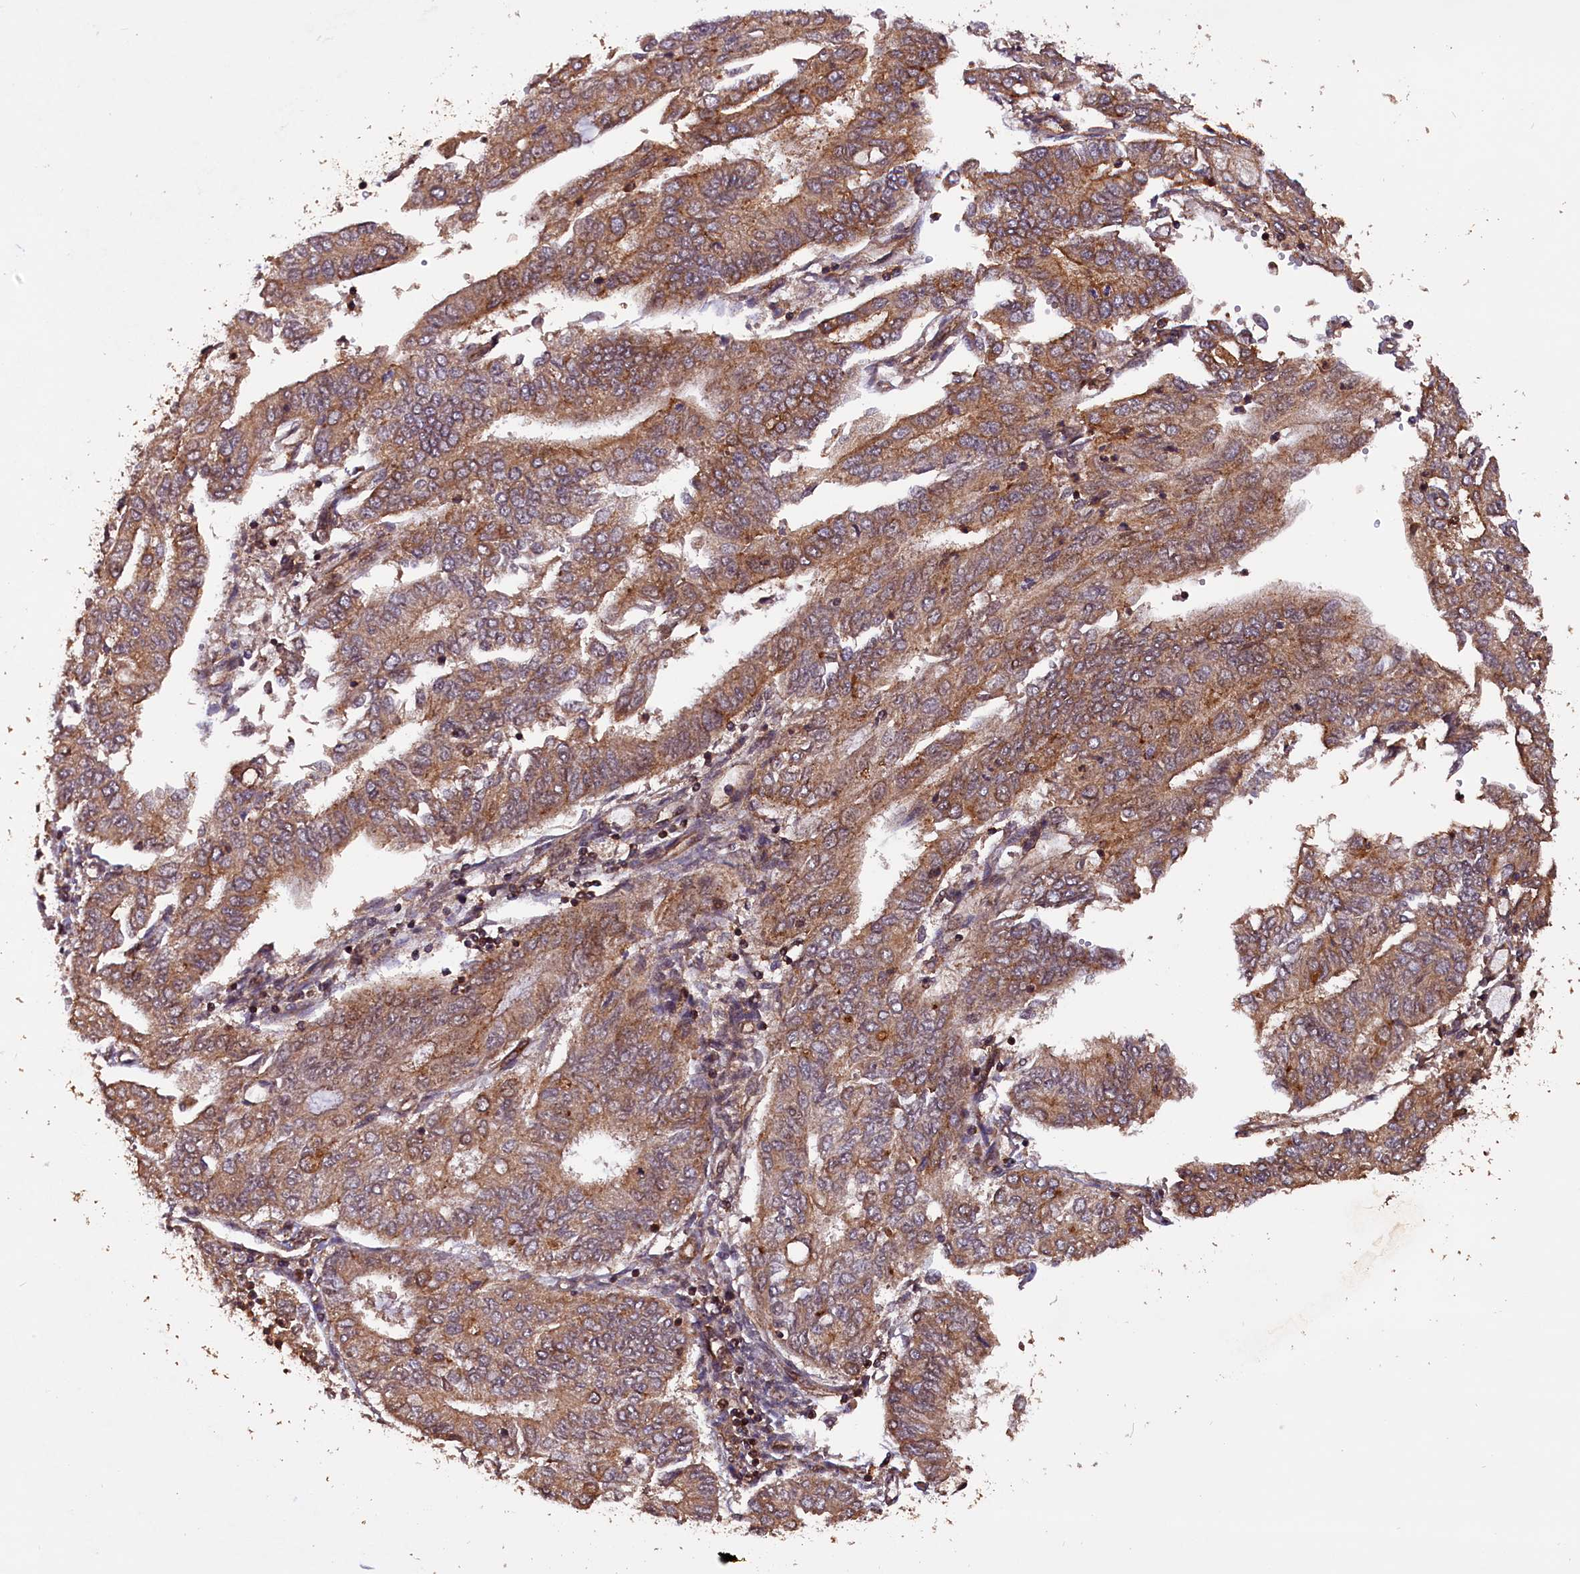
{"staining": {"intensity": "moderate", "quantity": ">75%", "location": "cytoplasmic/membranous"}, "tissue": "endometrial cancer", "cell_type": "Tumor cells", "image_type": "cancer", "snomed": [{"axis": "morphology", "description": "Adenocarcinoma, NOS"}, {"axis": "topography", "description": "Endometrium"}], "caption": "A micrograph of human adenocarcinoma (endometrial) stained for a protein shows moderate cytoplasmic/membranous brown staining in tumor cells.", "gene": "IST1", "patient": {"sex": "female", "age": 68}}